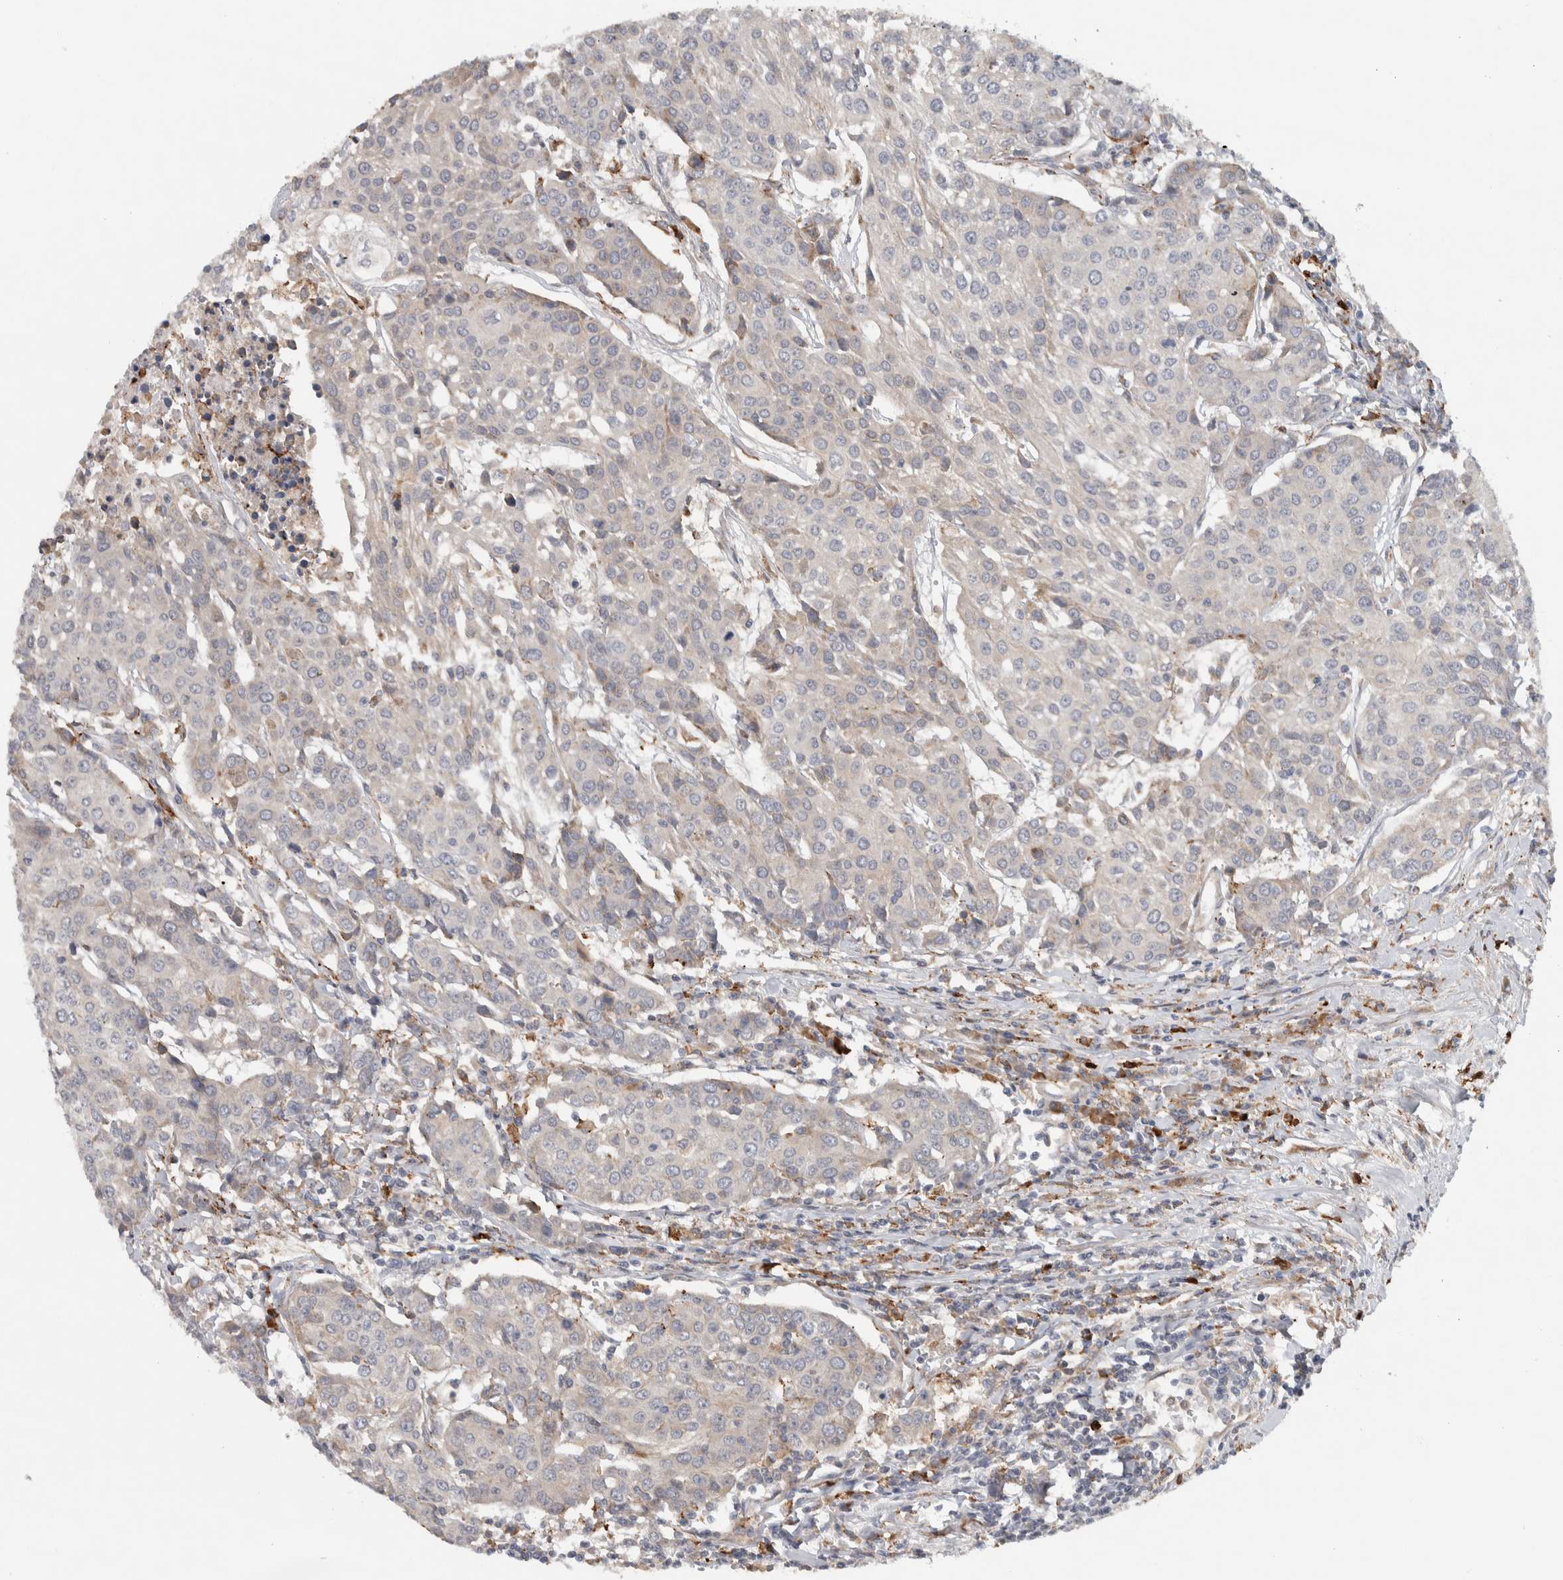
{"staining": {"intensity": "weak", "quantity": "<25%", "location": "cytoplasmic/membranous"}, "tissue": "urothelial cancer", "cell_type": "Tumor cells", "image_type": "cancer", "snomed": [{"axis": "morphology", "description": "Urothelial carcinoma, High grade"}, {"axis": "topography", "description": "Urinary bladder"}], "caption": "Human high-grade urothelial carcinoma stained for a protein using immunohistochemistry demonstrates no positivity in tumor cells.", "gene": "ADPRM", "patient": {"sex": "female", "age": 85}}